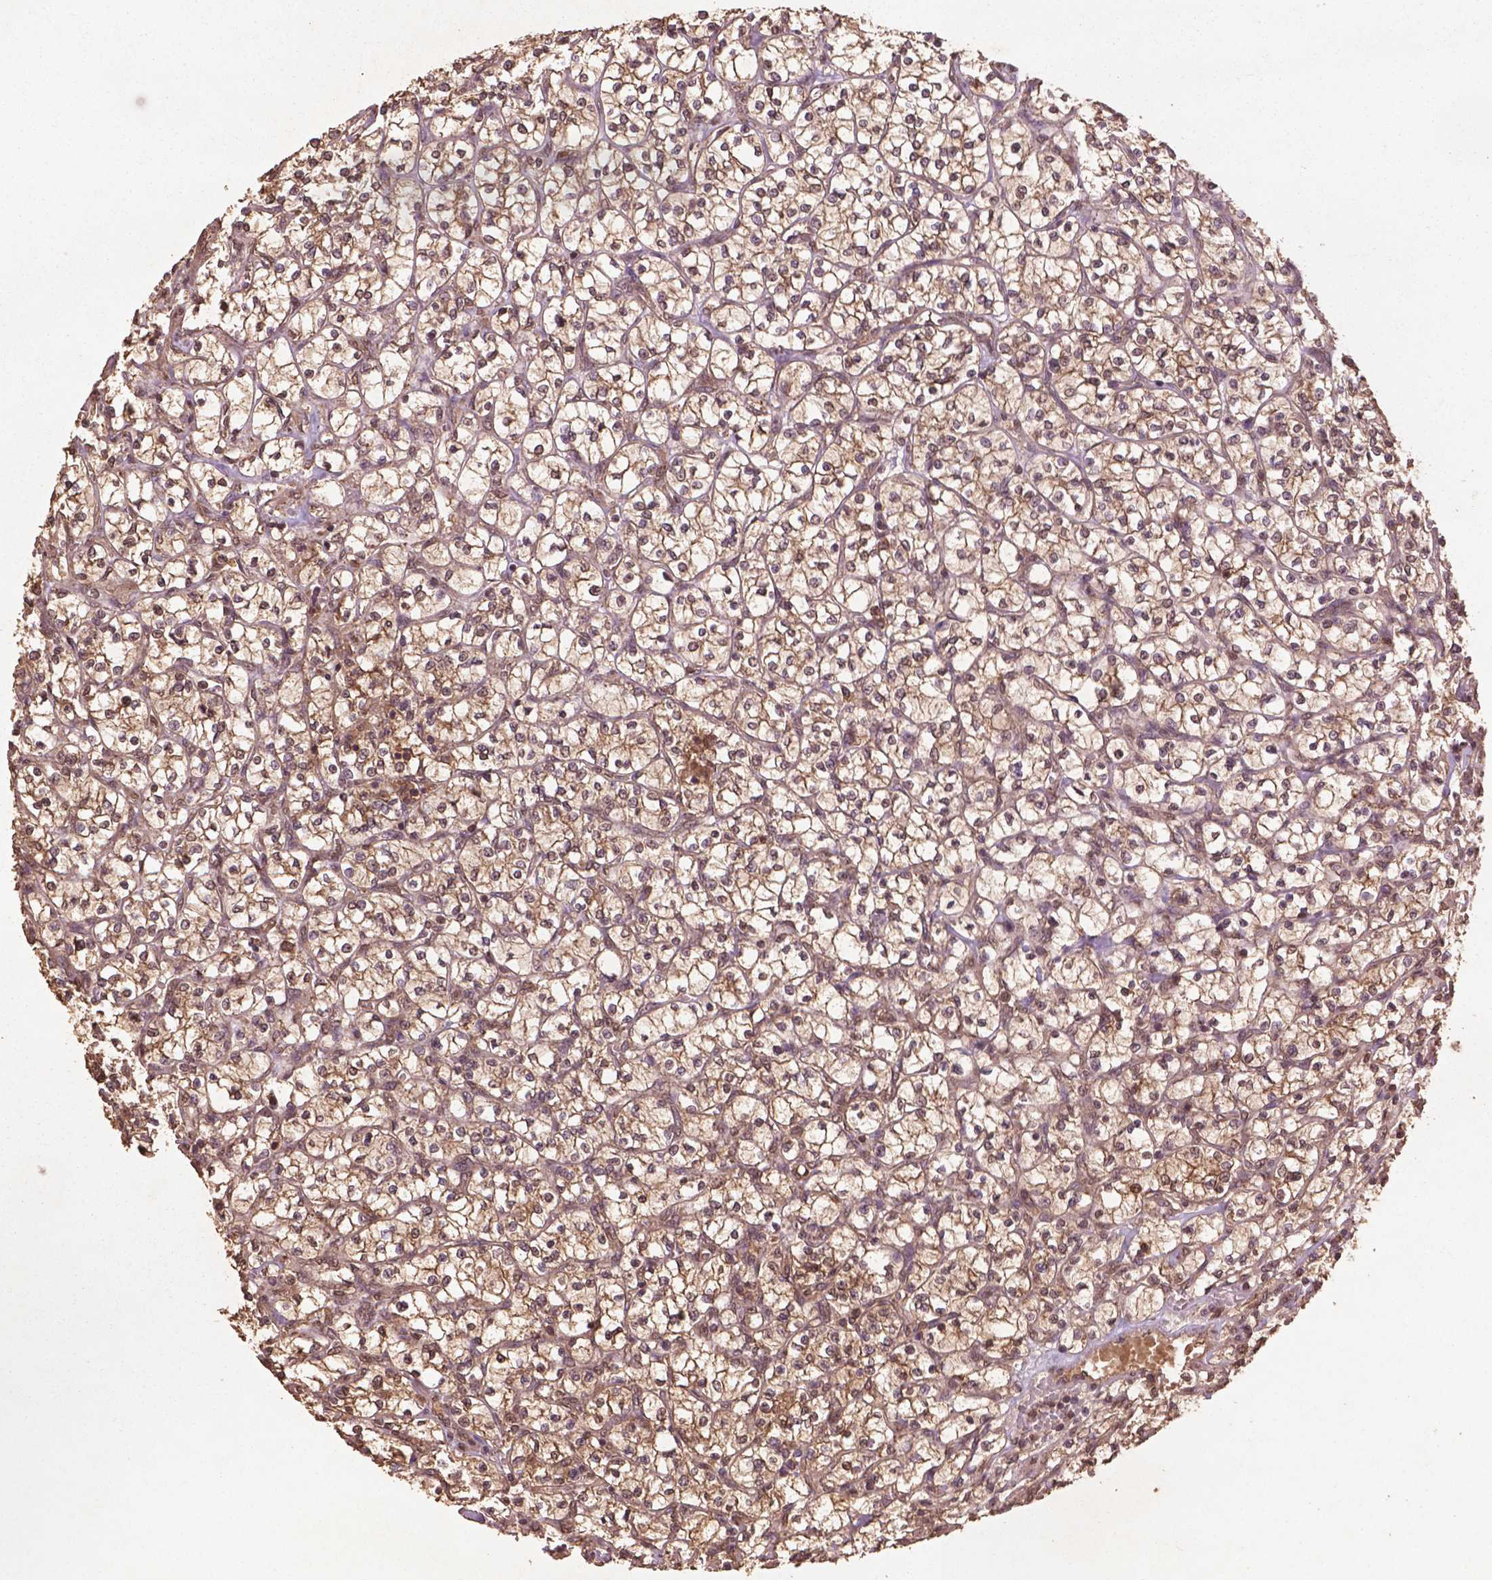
{"staining": {"intensity": "moderate", "quantity": "25%-75%", "location": "cytoplasmic/membranous,nuclear"}, "tissue": "renal cancer", "cell_type": "Tumor cells", "image_type": "cancer", "snomed": [{"axis": "morphology", "description": "Adenocarcinoma, NOS"}, {"axis": "topography", "description": "Kidney"}], "caption": "Renal cancer tissue reveals moderate cytoplasmic/membranous and nuclear positivity in approximately 25%-75% of tumor cells, visualized by immunohistochemistry.", "gene": "BABAM1", "patient": {"sex": "female", "age": 64}}